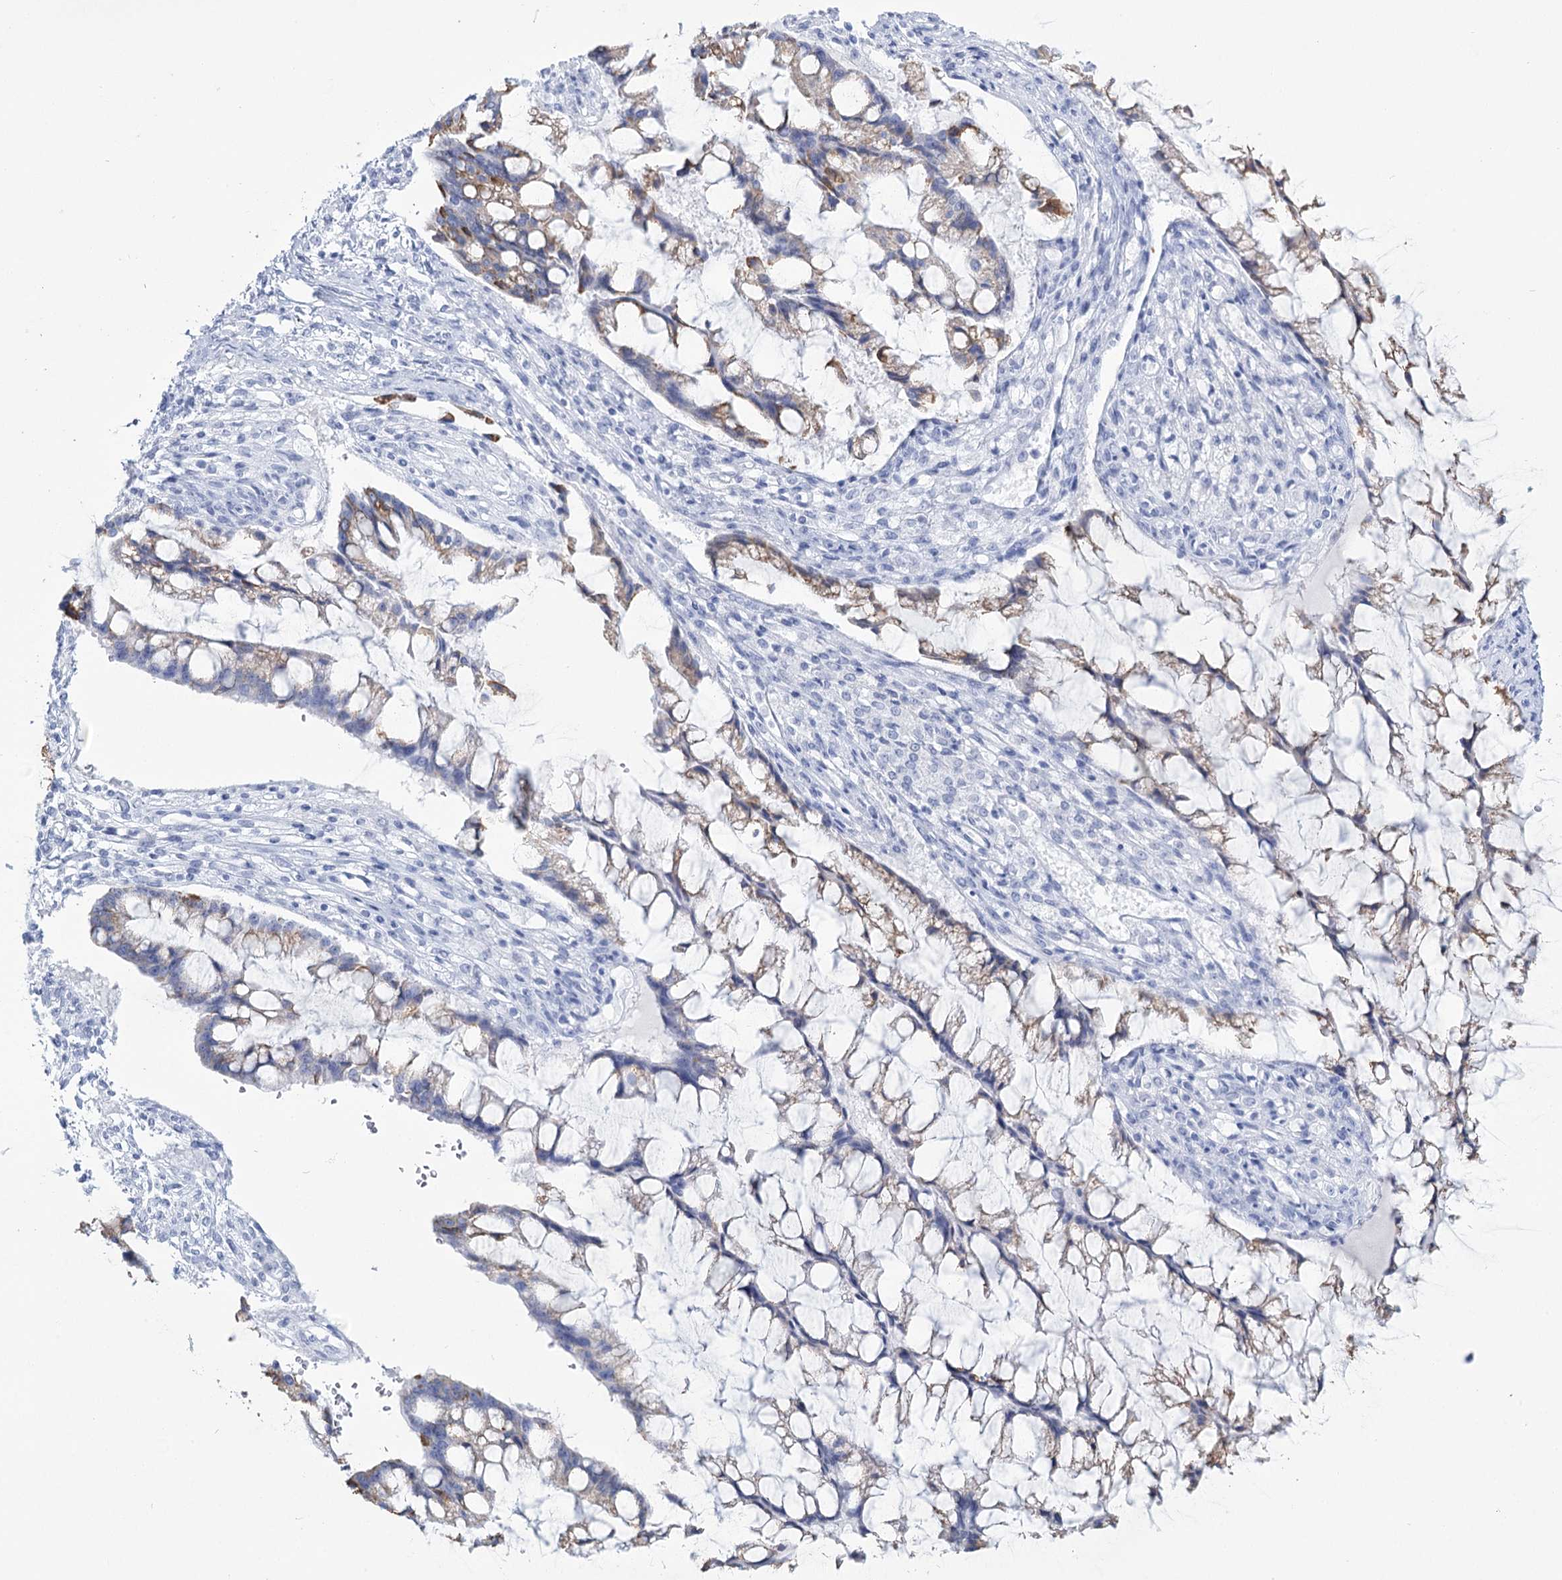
{"staining": {"intensity": "moderate", "quantity": "<25%", "location": "cytoplasmic/membranous"}, "tissue": "ovarian cancer", "cell_type": "Tumor cells", "image_type": "cancer", "snomed": [{"axis": "morphology", "description": "Cystadenocarcinoma, mucinous, NOS"}, {"axis": "topography", "description": "Ovary"}], "caption": "Moderate cytoplasmic/membranous protein staining is seen in about <25% of tumor cells in mucinous cystadenocarcinoma (ovarian).", "gene": "RNF186", "patient": {"sex": "female", "age": 73}}